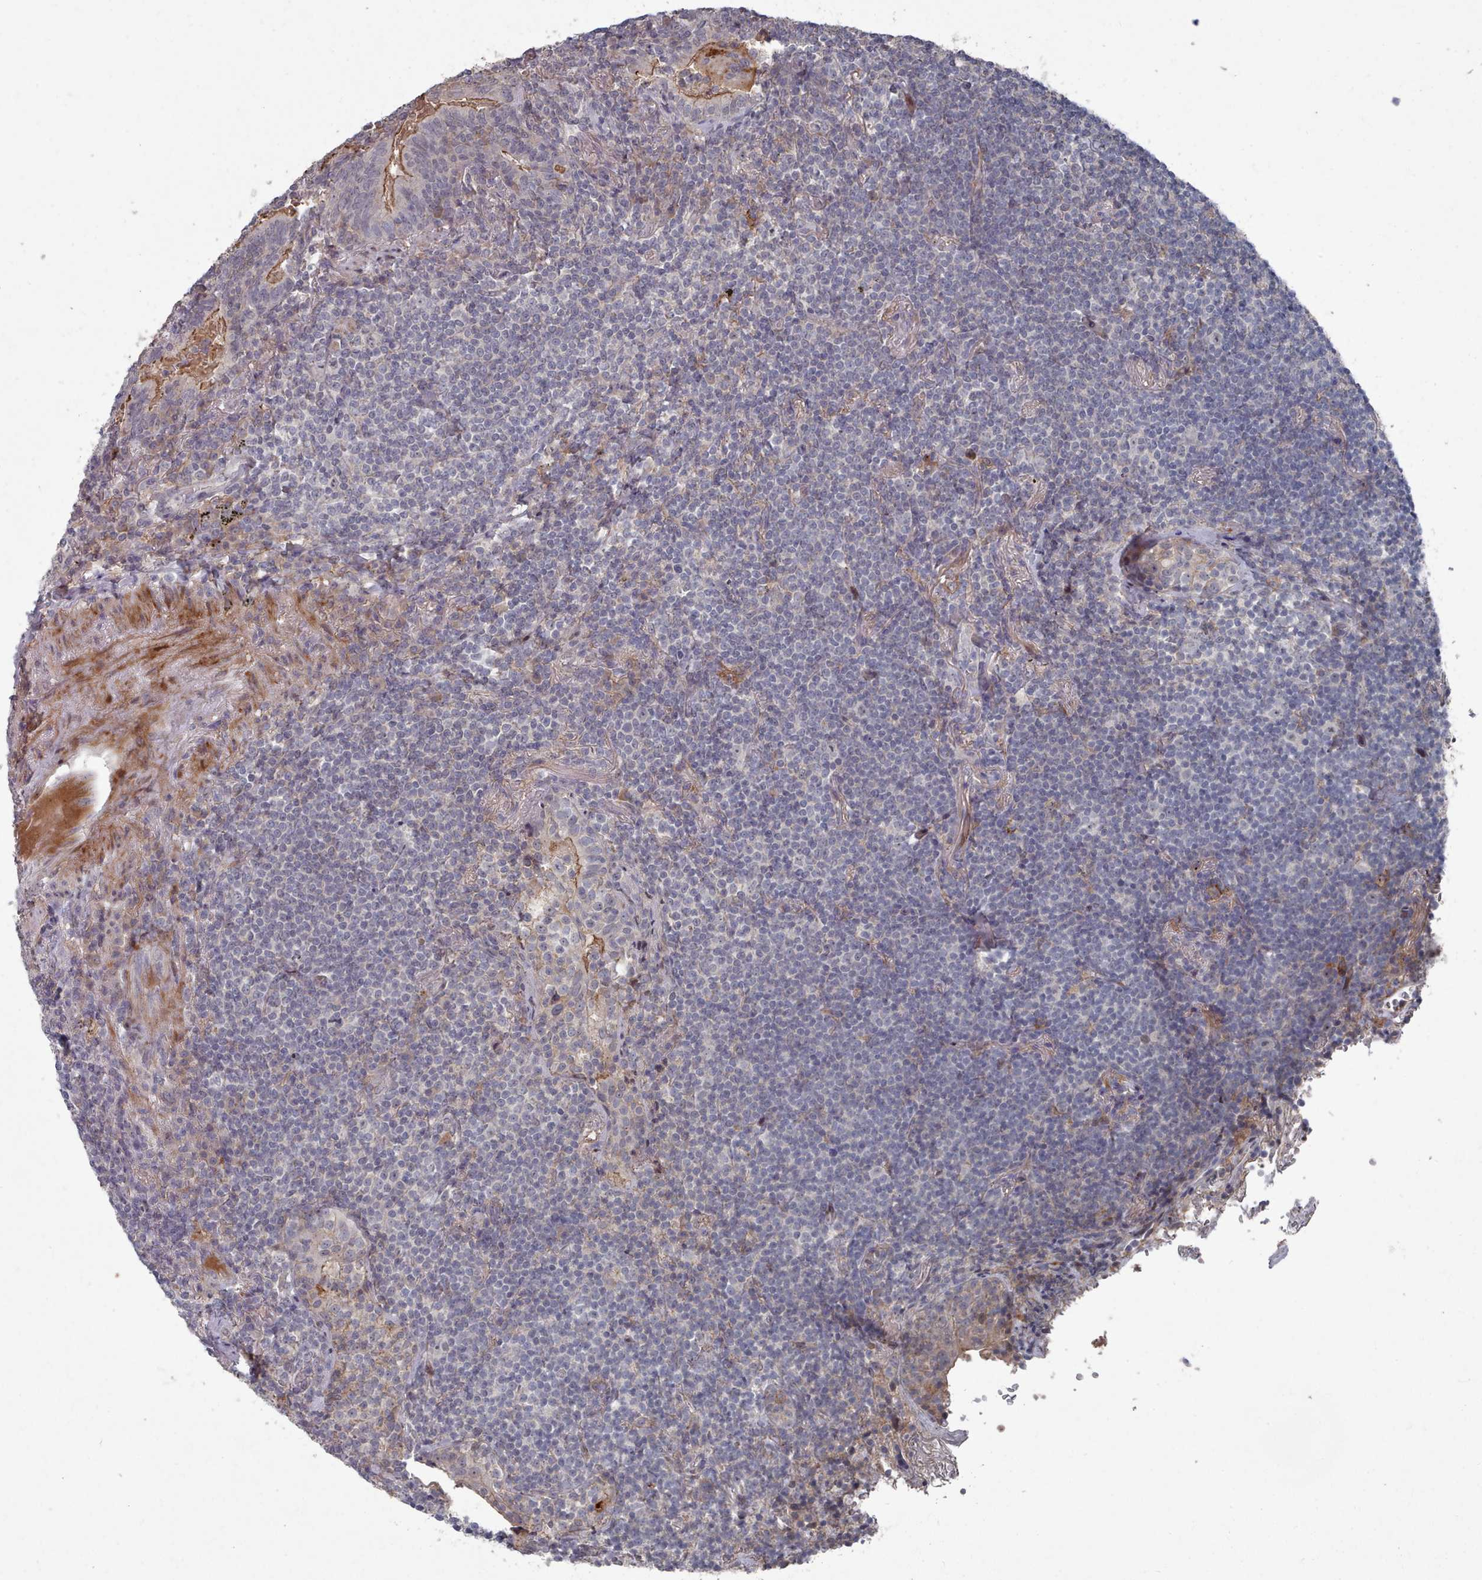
{"staining": {"intensity": "negative", "quantity": "none", "location": "none"}, "tissue": "lymphoma", "cell_type": "Tumor cells", "image_type": "cancer", "snomed": [{"axis": "morphology", "description": "Malignant lymphoma, non-Hodgkin's type, Low grade"}, {"axis": "topography", "description": "Lung"}], "caption": "Malignant lymphoma, non-Hodgkin's type (low-grade) was stained to show a protein in brown. There is no significant positivity in tumor cells.", "gene": "COL8A2", "patient": {"sex": "female", "age": 71}}